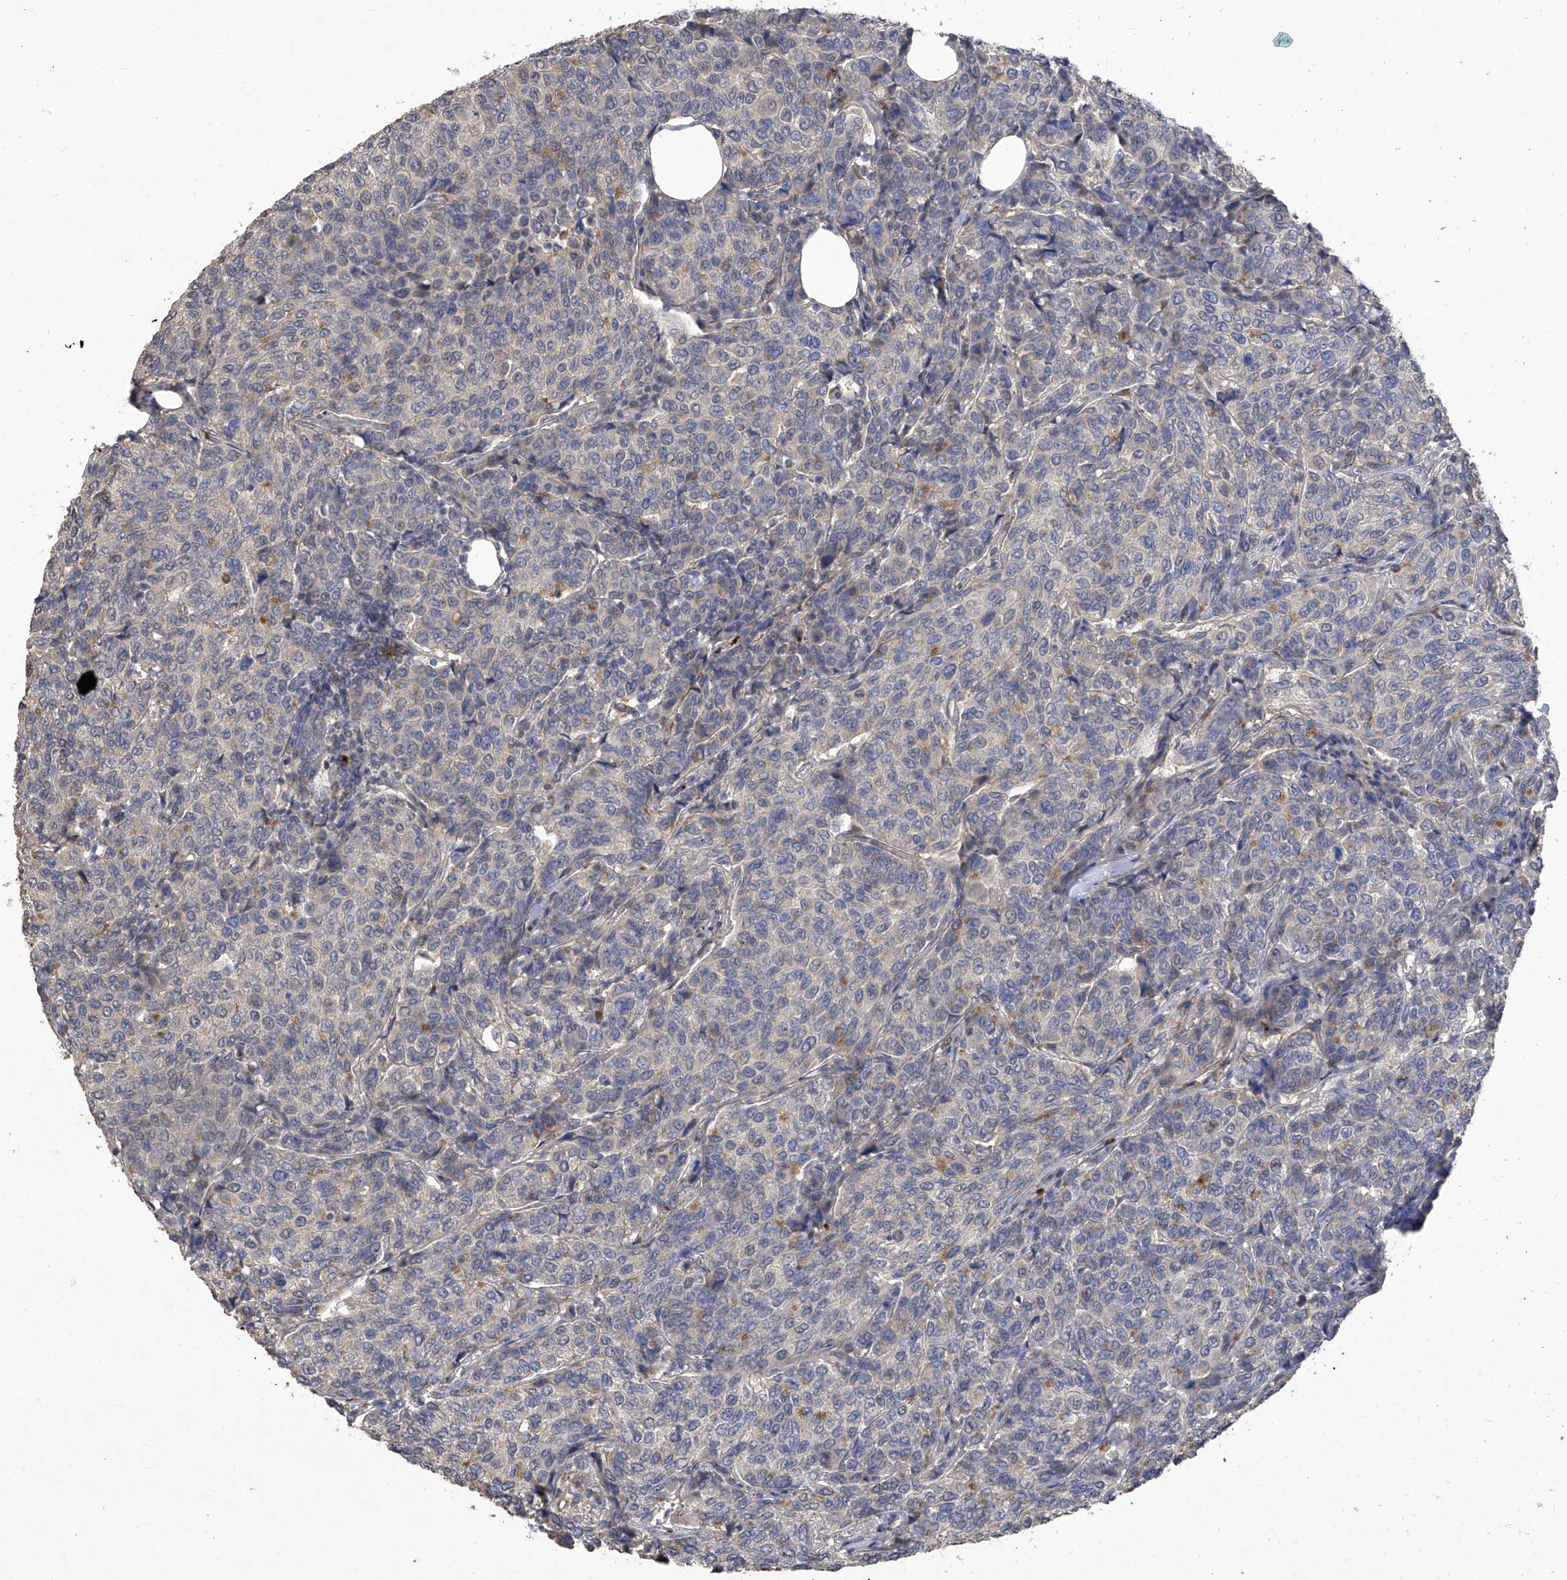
{"staining": {"intensity": "negative", "quantity": "none", "location": "none"}, "tissue": "breast cancer", "cell_type": "Tumor cells", "image_type": "cancer", "snomed": [{"axis": "morphology", "description": "Duct carcinoma"}, {"axis": "topography", "description": "Breast"}], "caption": "High magnification brightfield microscopy of invasive ductal carcinoma (breast) stained with DAB (brown) and counterstained with hematoxylin (blue): tumor cells show no significant positivity.", "gene": "TXNIP", "patient": {"sex": "female", "age": 55}}